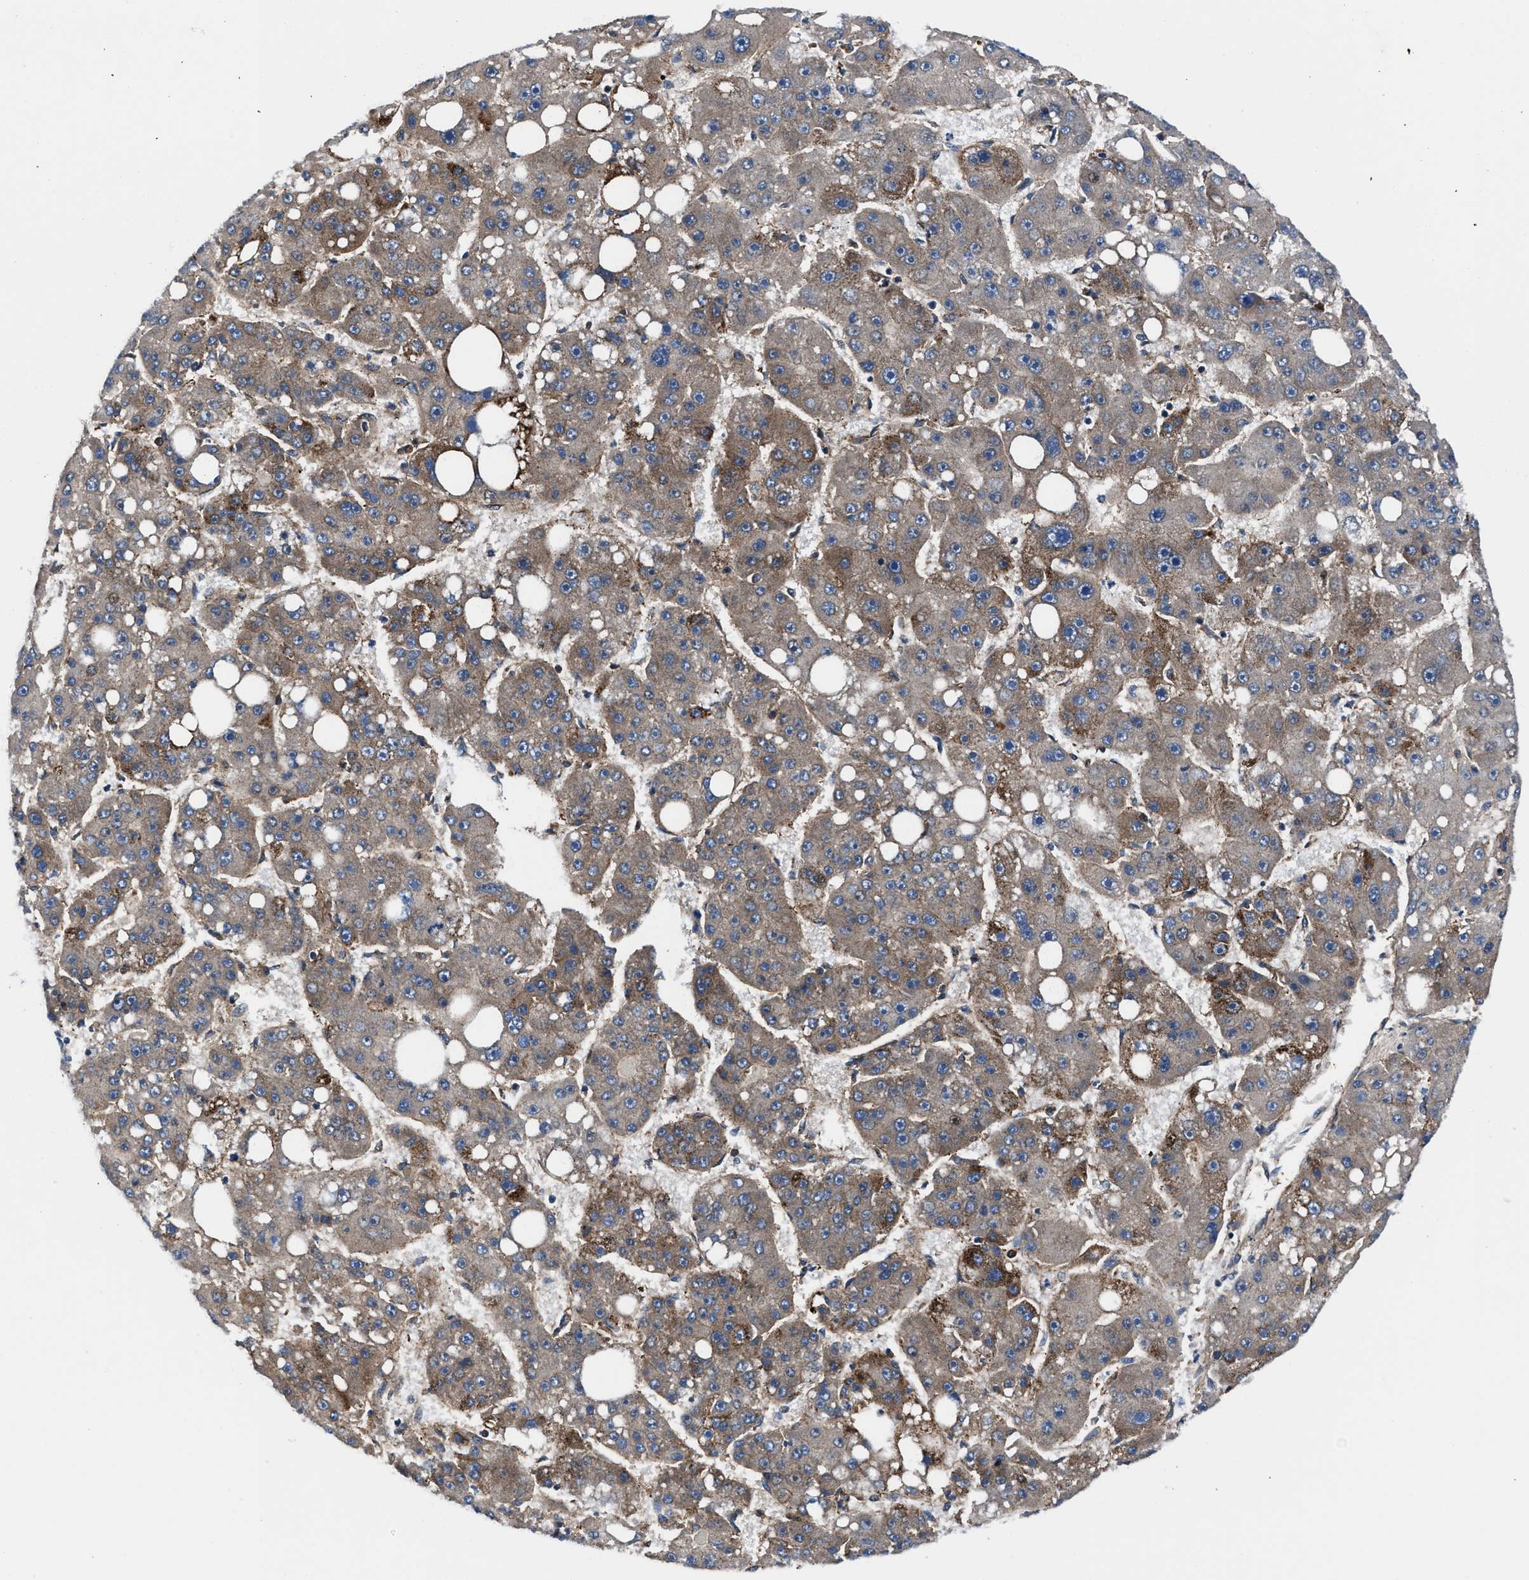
{"staining": {"intensity": "moderate", "quantity": "25%-75%", "location": "cytoplasmic/membranous"}, "tissue": "liver cancer", "cell_type": "Tumor cells", "image_type": "cancer", "snomed": [{"axis": "morphology", "description": "Carcinoma, Hepatocellular, NOS"}, {"axis": "topography", "description": "Liver"}], "caption": "Liver cancer (hepatocellular carcinoma) stained for a protein exhibits moderate cytoplasmic/membranous positivity in tumor cells.", "gene": "NKTR", "patient": {"sex": "female", "age": 61}}